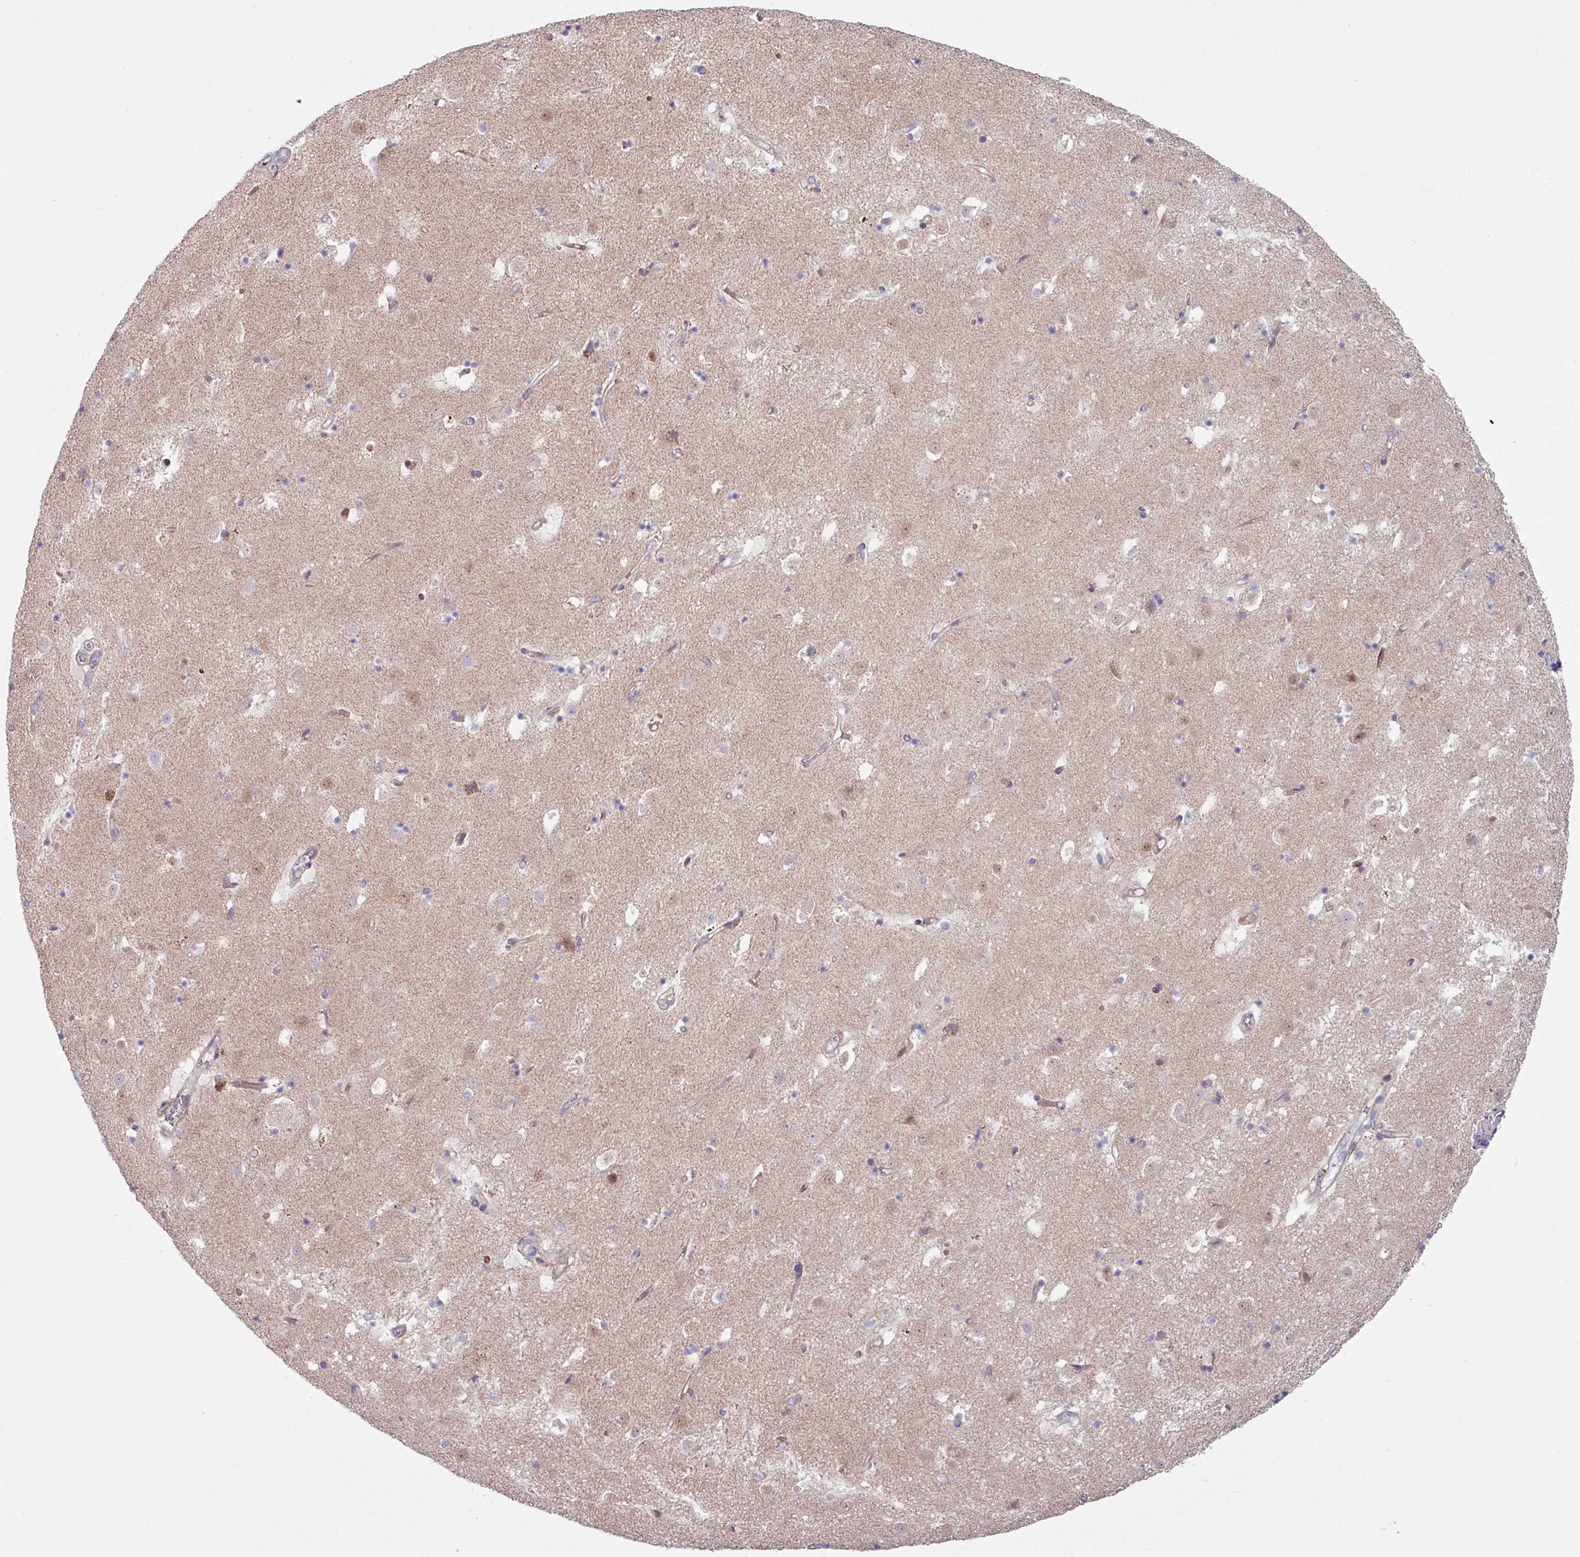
{"staining": {"intensity": "weak", "quantity": "<25%", "location": "cytoplasmic/membranous,nuclear"}, "tissue": "caudate", "cell_type": "Glial cells", "image_type": "normal", "snomed": [{"axis": "morphology", "description": "Normal tissue, NOS"}, {"axis": "topography", "description": "Lateral ventricle wall"}], "caption": "Immunohistochemical staining of unremarkable human caudate displays no significant positivity in glial cells.", "gene": "IQCJ", "patient": {"sex": "male", "age": 58}}